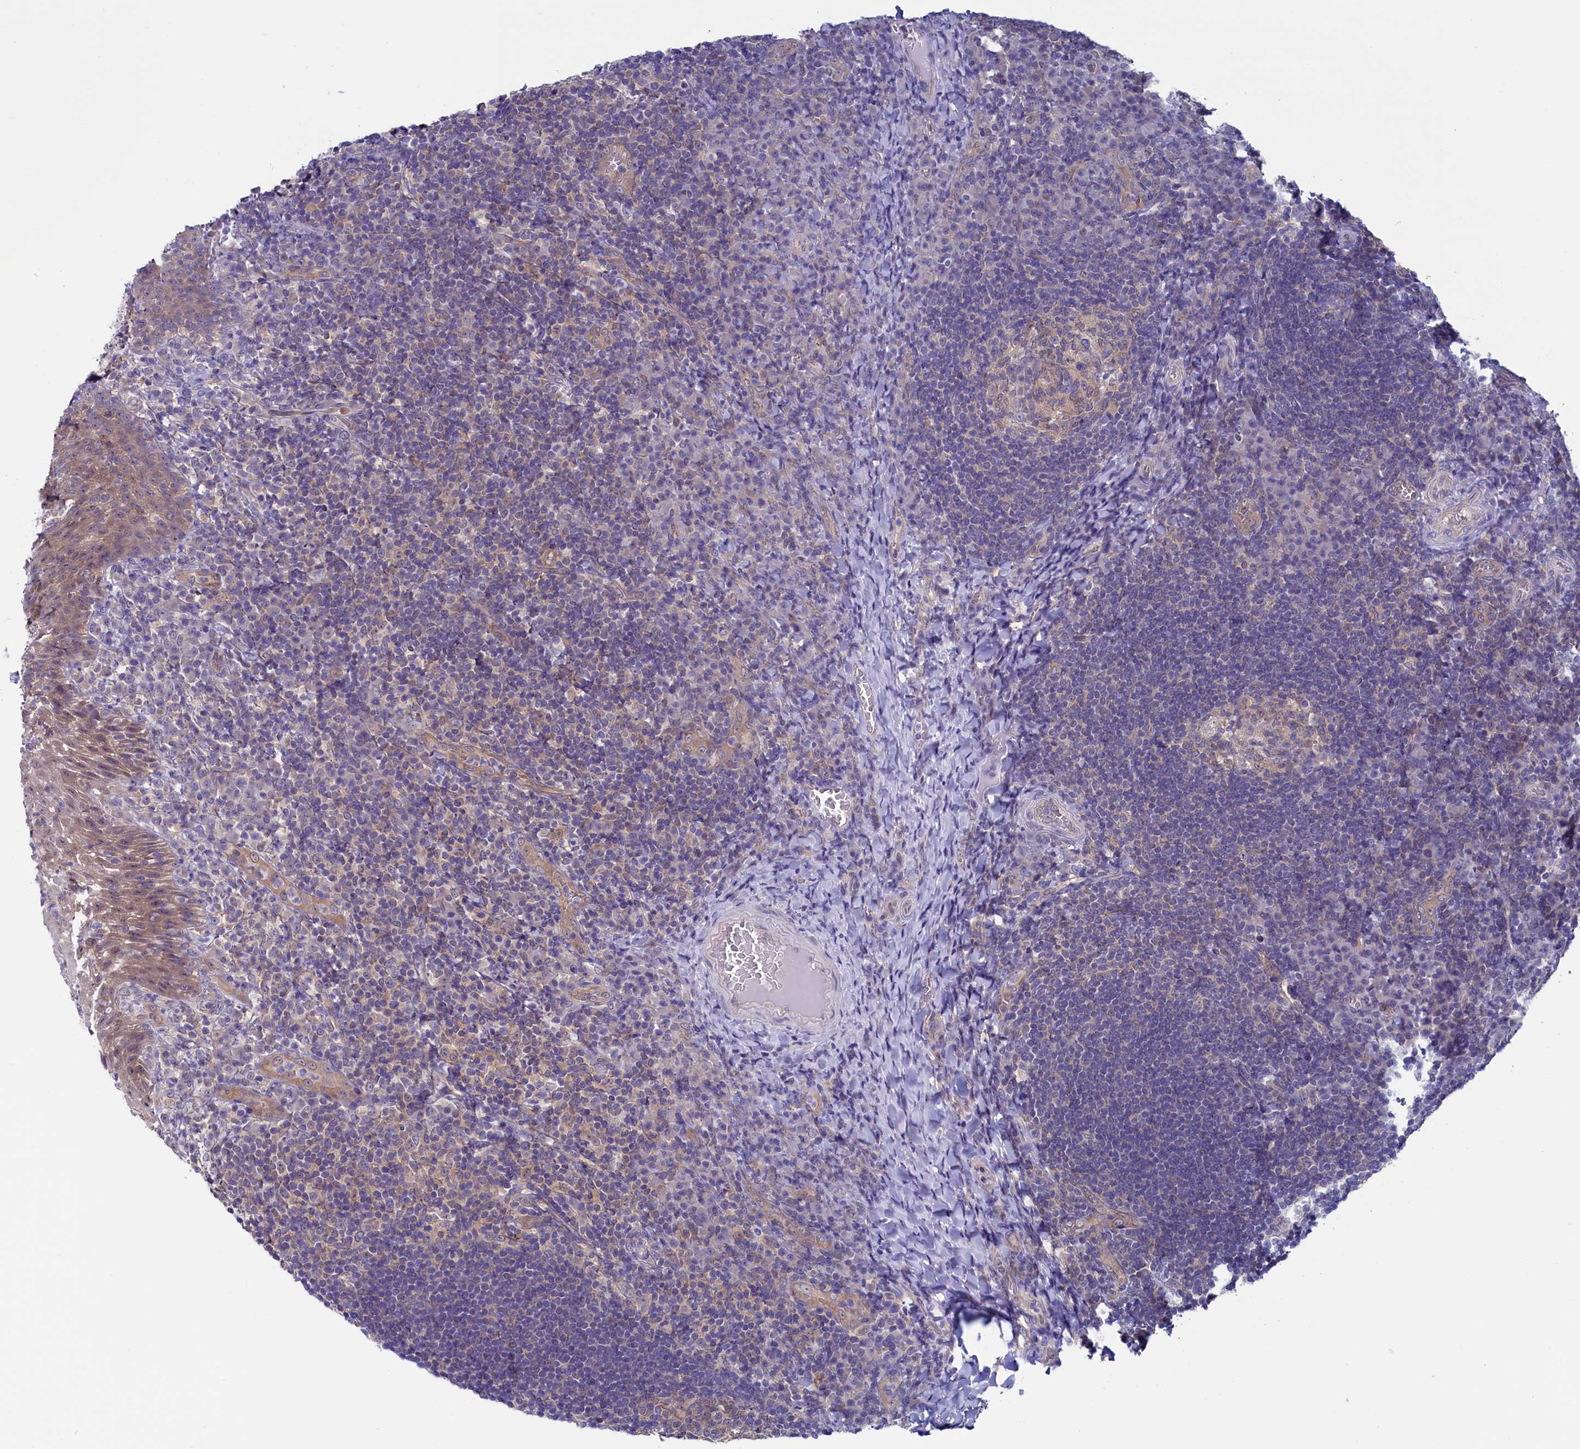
{"staining": {"intensity": "negative", "quantity": "none", "location": "none"}, "tissue": "tonsil", "cell_type": "Germinal center cells", "image_type": "normal", "snomed": [{"axis": "morphology", "description": "Normal tissue, NOS"}, {"axis": "topography", "description": "Tonsil"}], "caption": "There is no significant positivity in germinal center cells of tonsil. (Immunohistochemistry, brightfield microscopy, high magnification).", "gene": "CIAPIN1", "patient": {"sex": "male", "age": 17}}